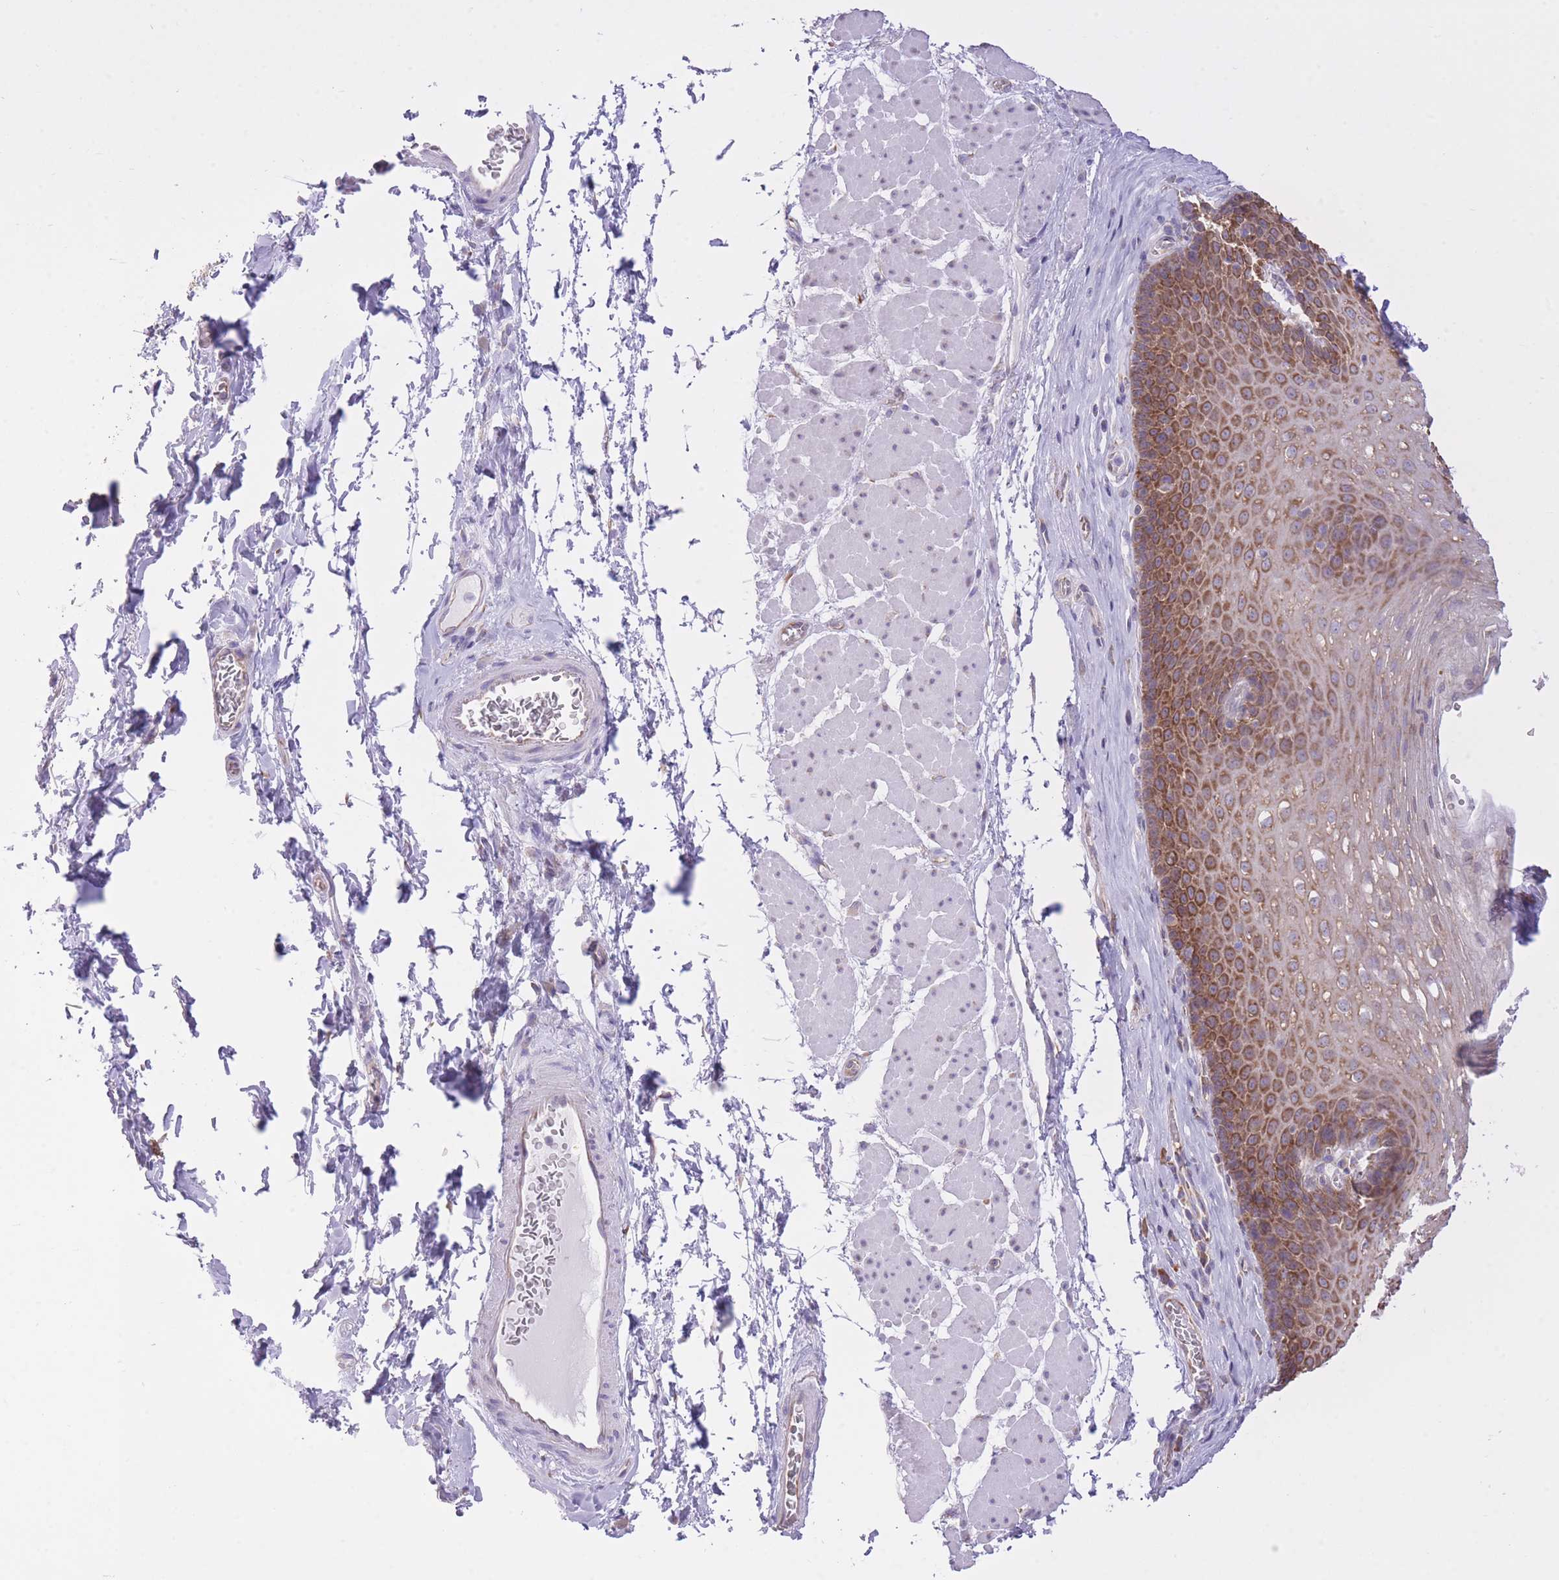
{"staining": {"intensity": "strong", "quantity": "25%-75%", "location": "cytoplasmic/membranous"}, "tissue": "esophagus", "cell_type": "Squamous epithelial cells", "image_type": "normal", "snomed": [{"axis": "morphology", "description": "Normal tissue, NOS"}, {"axis": "topography", "description": "Esophagus"}], "caption": "An immunohistochemistry (IHC) micrograph of normal tissue is shown. Protein staining in brown shows strong cytoplasmic/membranous positivity in esophagus within squamous epithelial cells.", "gene": "ZNF501", "patient": {"sex": "female", "age": 66}}